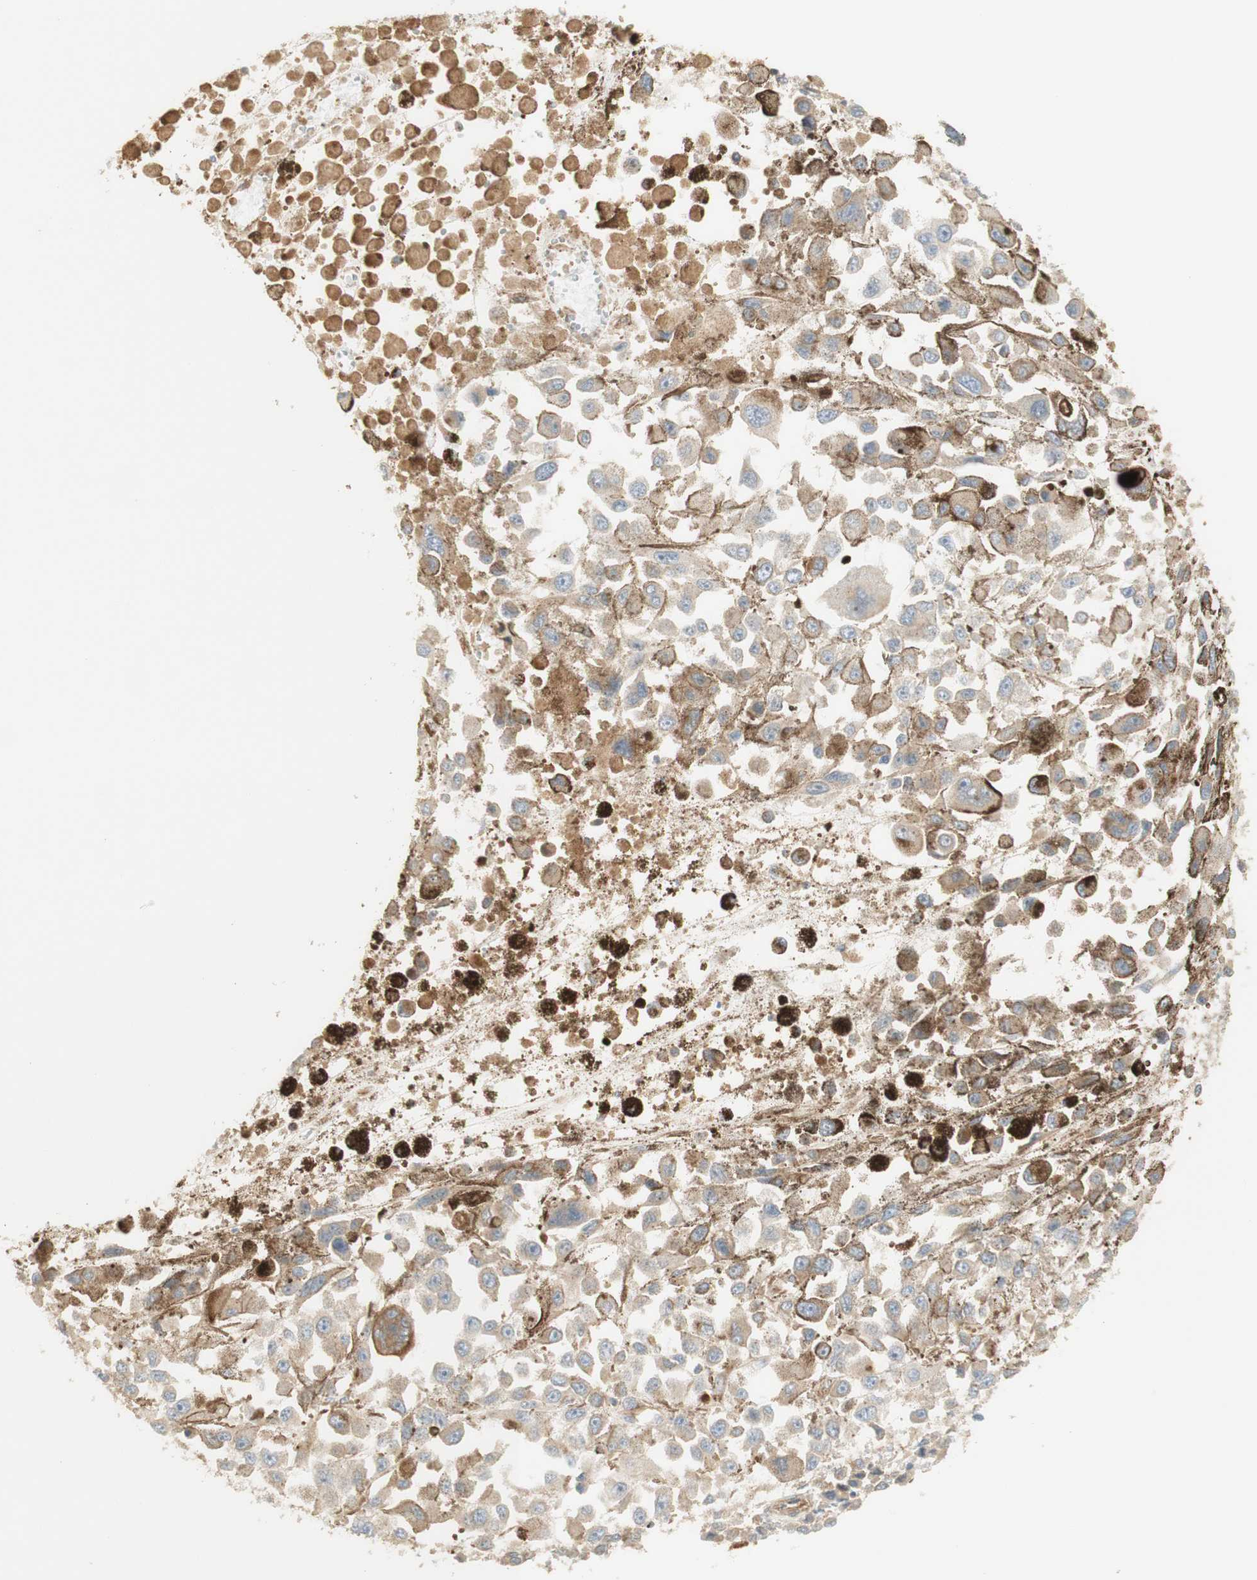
{"staining": {"intensity": "weak", "quantity": ">75%", "location": "cytoplasmic/membranous"}, "tissue": "melanoma", "cell_type": "Tumor cells", "image_type": "cancer", "snomed": [{"axis": "morphology", "description": "Malignant melanoma, Metastatic site"}, {"axis": "topography", "description": "Lymph node"}], "caption": "Protein analysis of malignant melanoma (metastatic site) tissue exhibits weak cytoplasmic/membranous expression in approximately >75% of tumor cells.", "gene": "IKBKG", "patient": {"sex": "male", "age": 59}}